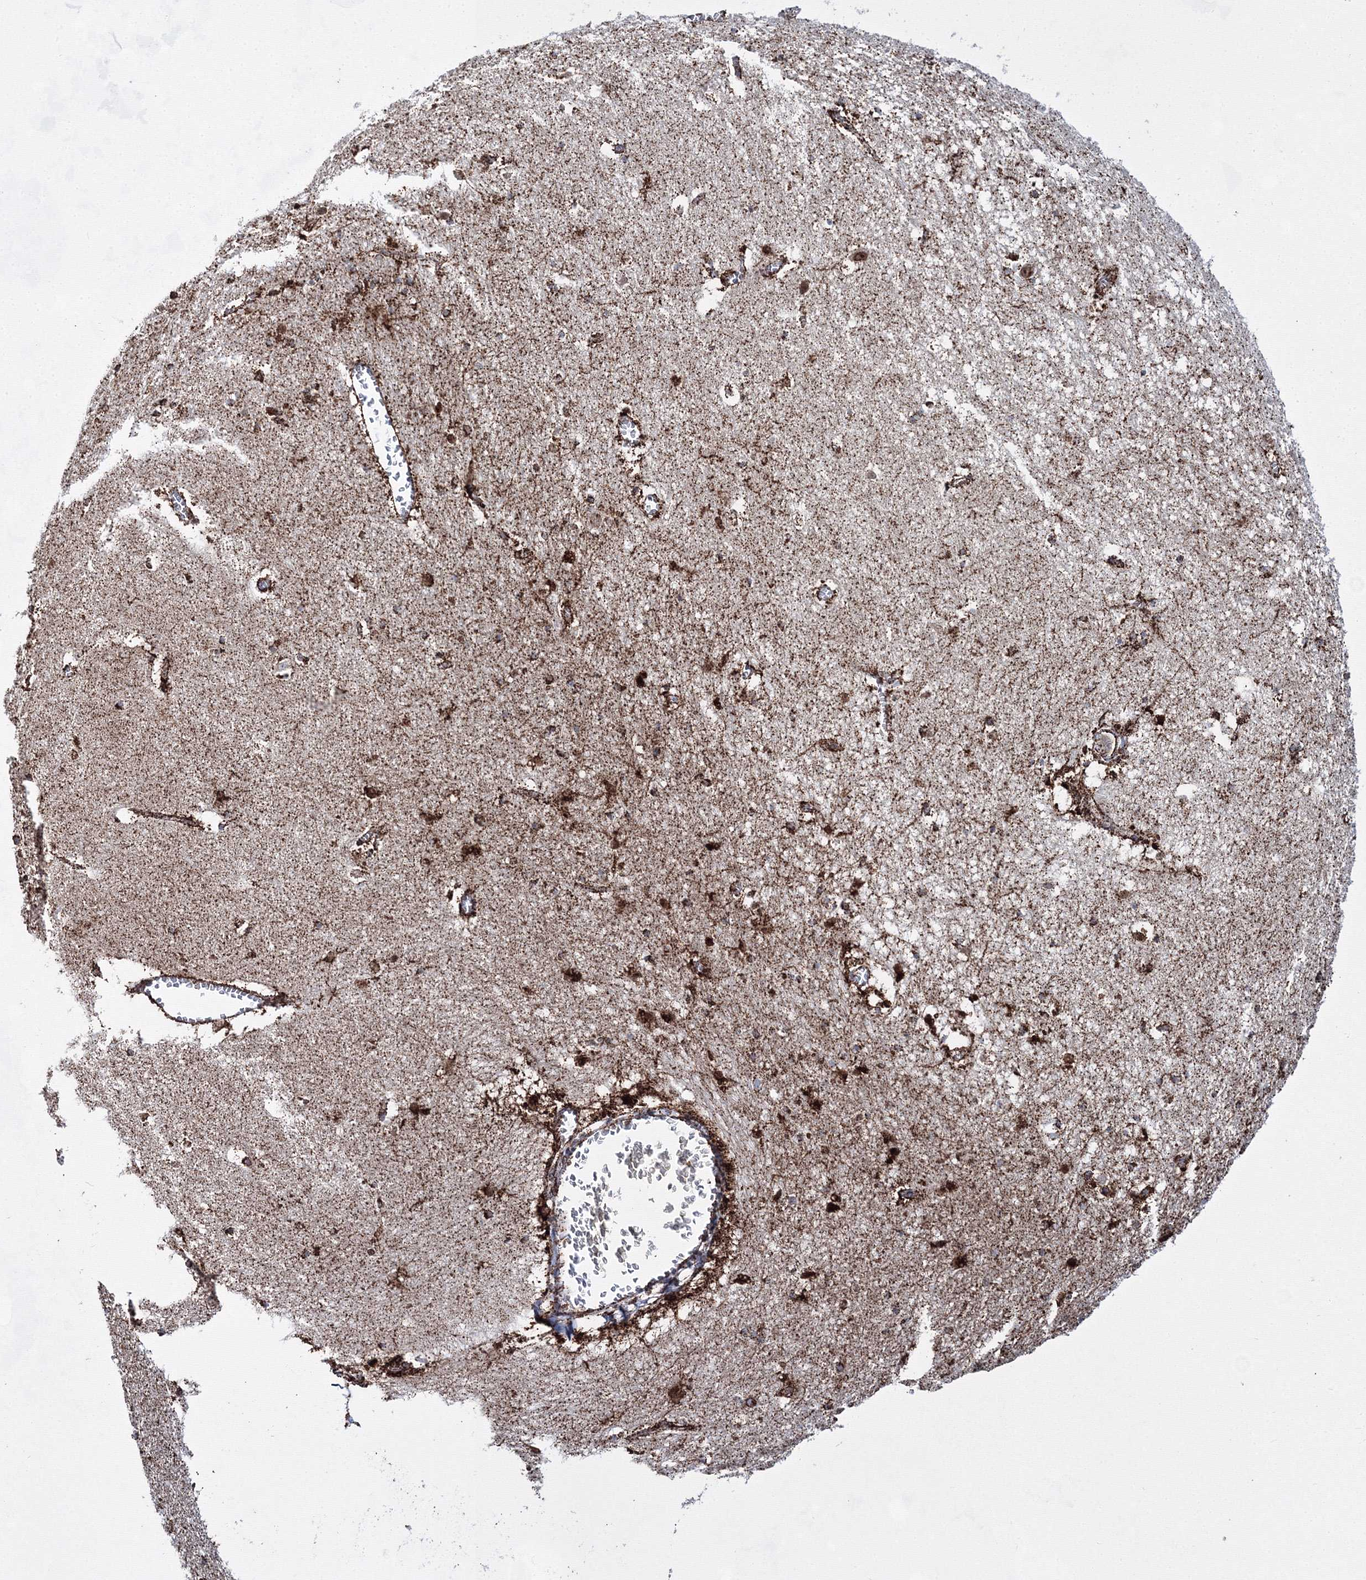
{"staining": {"intensity": "strong", "quantity": ">75%", "location": "cytoplasmic/membranous"}, "tissue": "hippocampus", "cell_type": "Glial cells", "image_type": "normal", "snomed": [{"axis": "morphology", "description": "Normal tissue, NOS"}, {"axis": "topography", "description": "Hippocampus"}], "caption": "A micrograph of hippocampus stained for a protein displays strong cytoplasmic/membranous brown staining in glial cells. The protein is stained brown, and the nuclei are stained in blue (DAB (3,3'-diaminobenzidine) IHC with brightfield microscopy, high magnification).", "gene": "HADHB", "patient": {"sex": "female", "age": 64}}